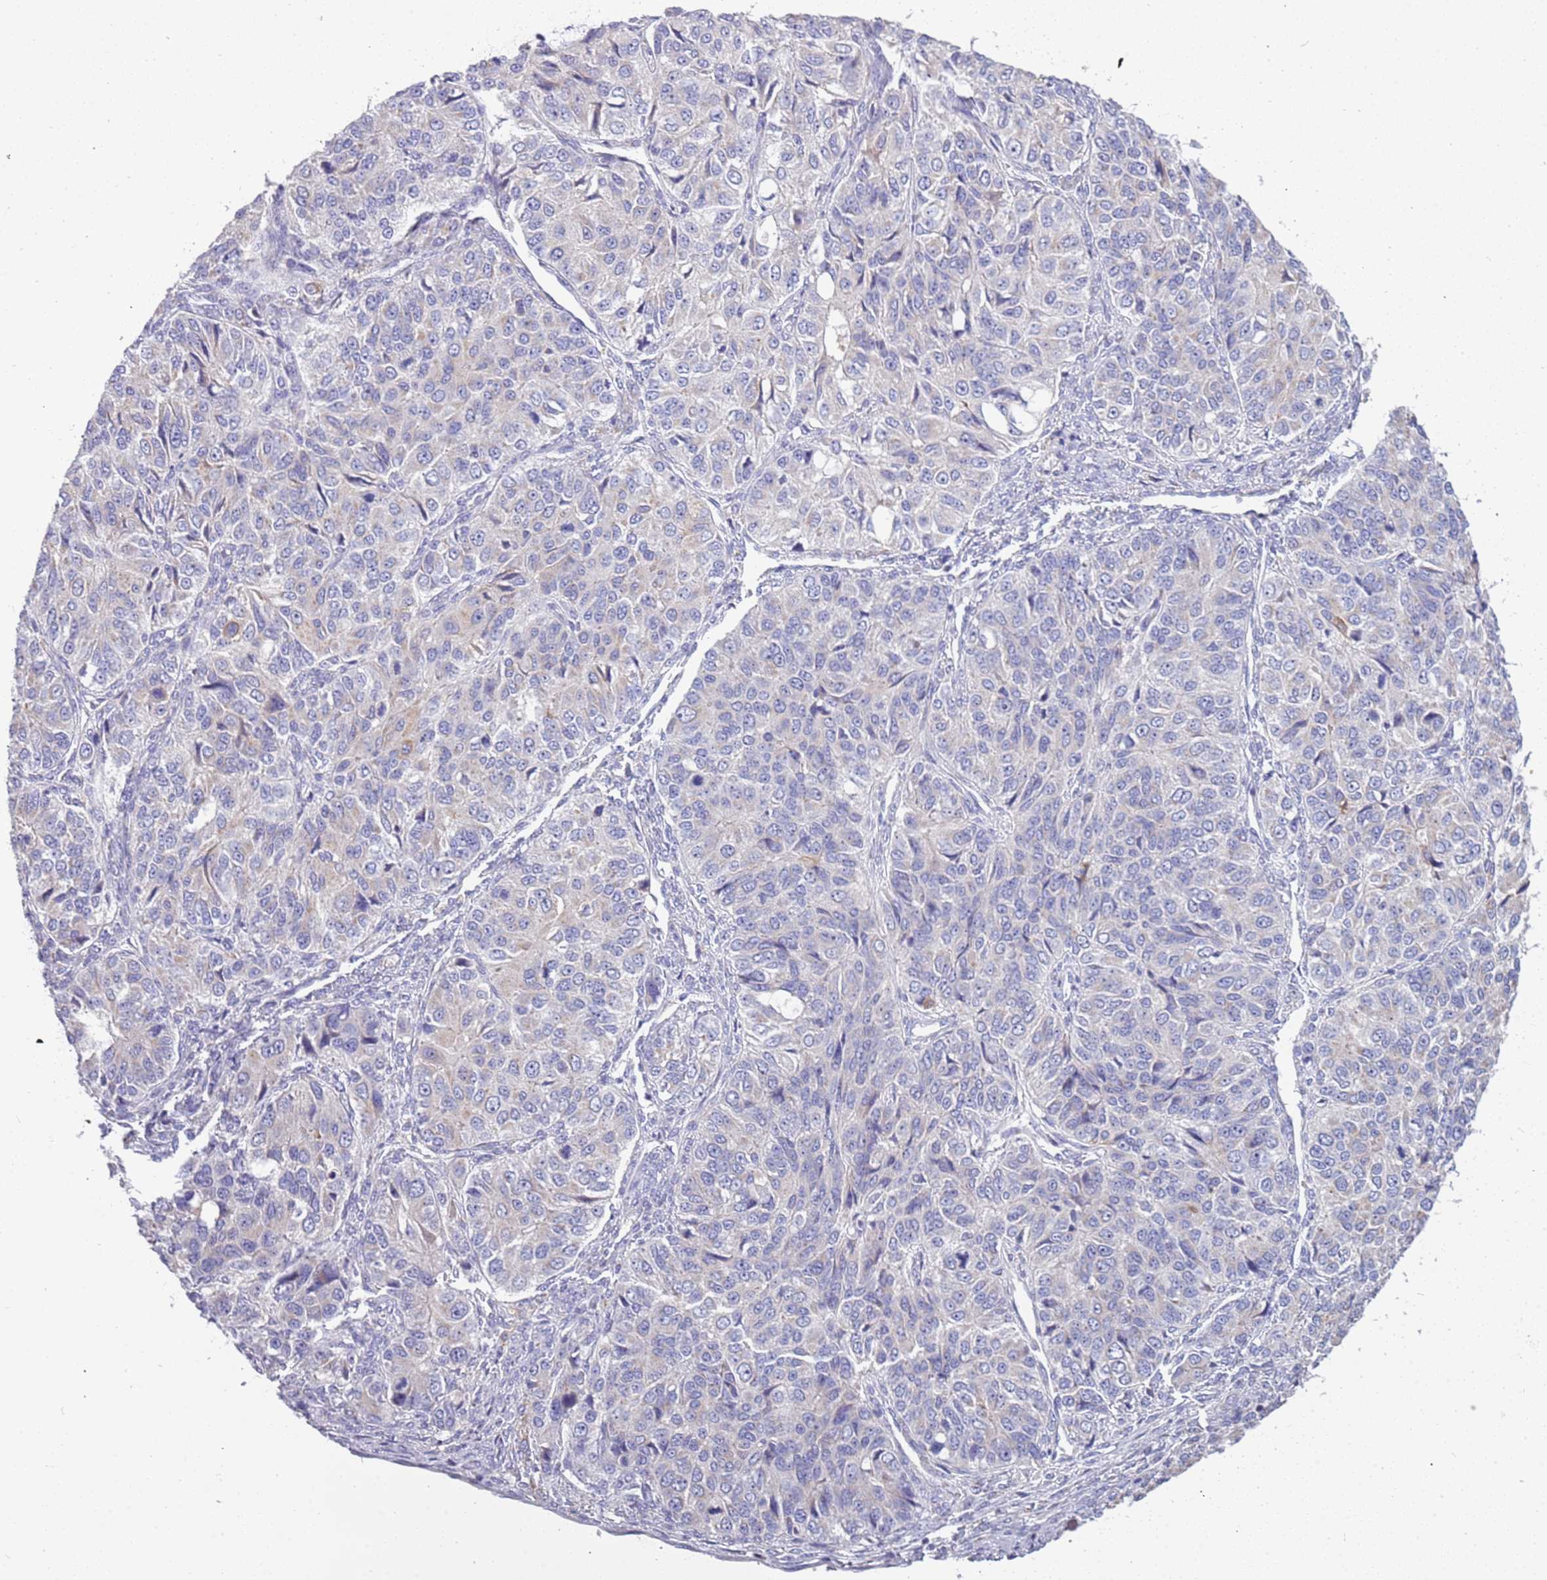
{"staining": {"intensity": "negative", "quantity": "none", "location": "none"}, "tissue": "ovarian cancer", "cell_type": "Tumor cells", "image_type": "cancer", "snomed": [{"axis": "morphology", "description": "Carcinoma, endometroid"}, {"axis": "topography", "description": "Ovary"}], "caption": "Tumor cells are negative for brown protein staining in ovarian cancer.", "gene": "RHCG", "patient": {"sex": "female", "age": 51}}